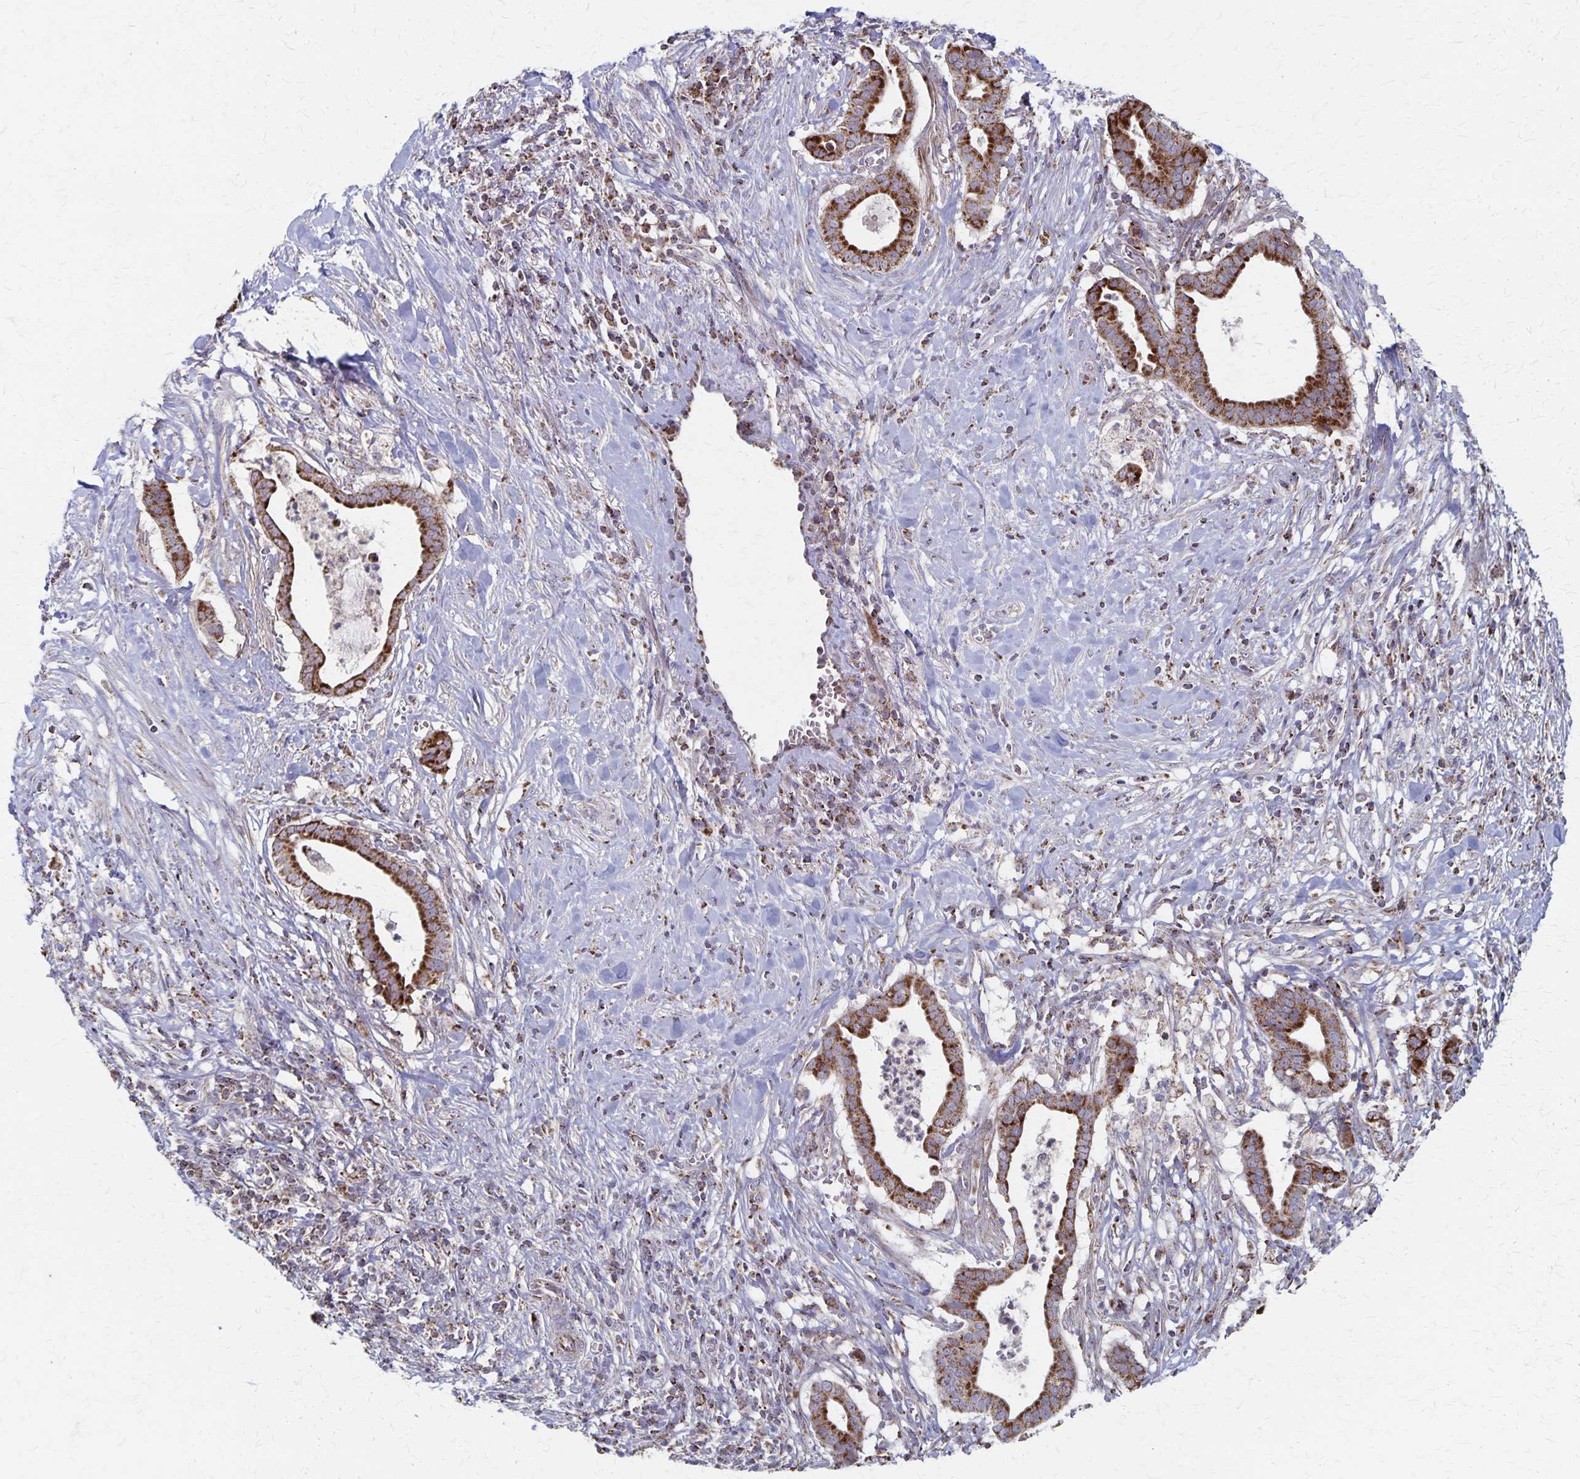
{"staining": {"intensity": "strong", "quantity": ">75%", "location": "cytoplasmic/membranous"}, "tissue": "pancreatic cancer", "cell_type": "Tumor cells", "image_type": "cancer", "snomed": [{"axis": "morphology", "description": "Adenocarcinoma, NOS"}, {"axis": "topography", "description": "Pancreas"}], "caption": "Tumor cells show high levels of strong cytoplasmic/membranous expression in approximately >75% of cells in pancreatic adenocarcinoma.", "gene": "DYRK4", "patient": {"sex": "male", "age": 61}}